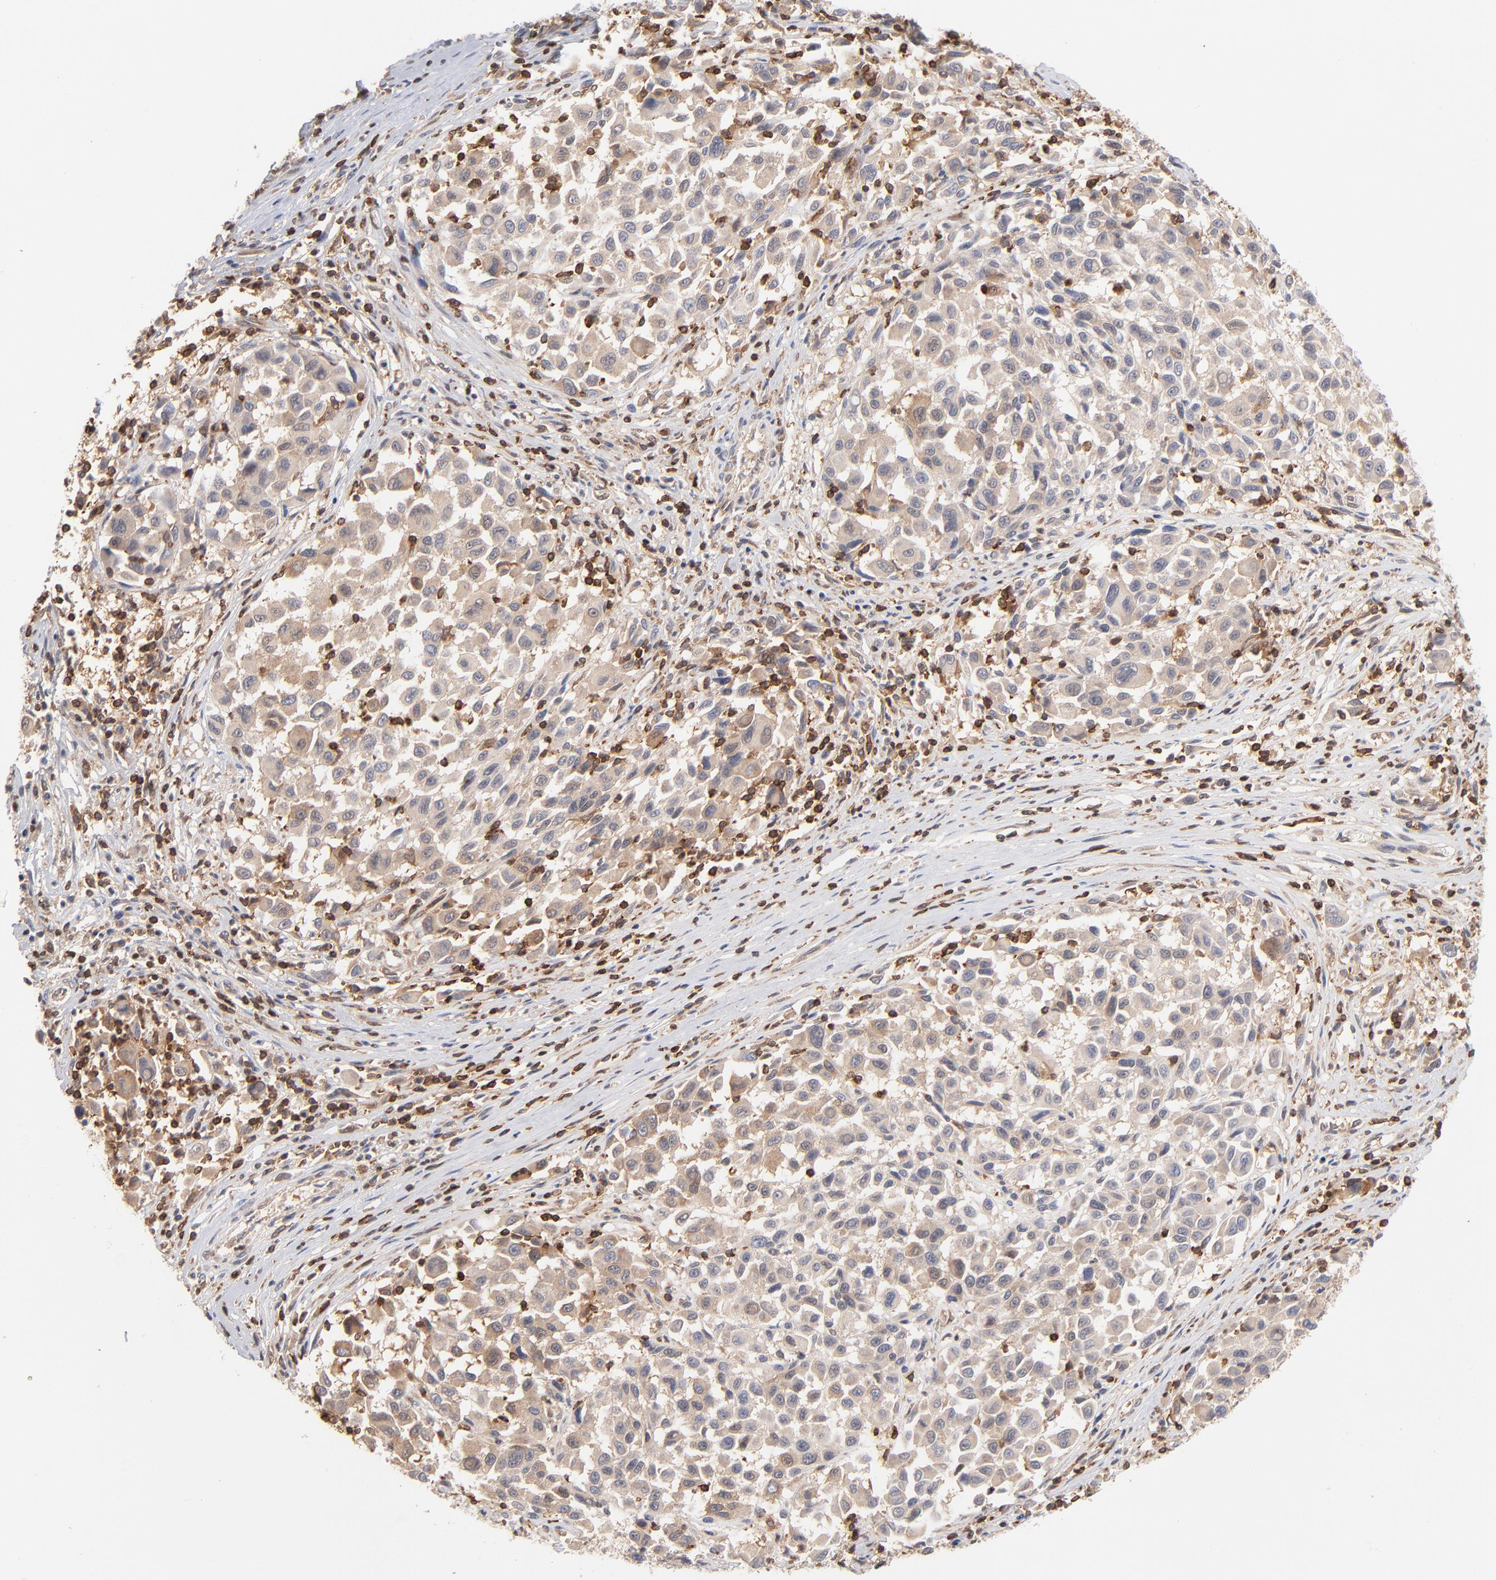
{"staining": {"intensity": "moderate", "quantity": ">75%", "location": "cytoplasmic/membranous"}, "tissue": "melanoma", "cell_type": "Tumor cells", "image_type": "cancer", "snomed": [{"axis": "morphology", "description": "Malignant melanoma, Metastatic site"}, {"axis": "topography", "description": "Lymph node"}], "caption": "An image showing moderate cytoplasmic/membranous expression in about >75% of tumor cells in malignant melanoma (metastatic site), as visualized by brown immunohistochemical staining.", "gene": "WIPF1", "patient": {"sex": "male", "age": 61}}